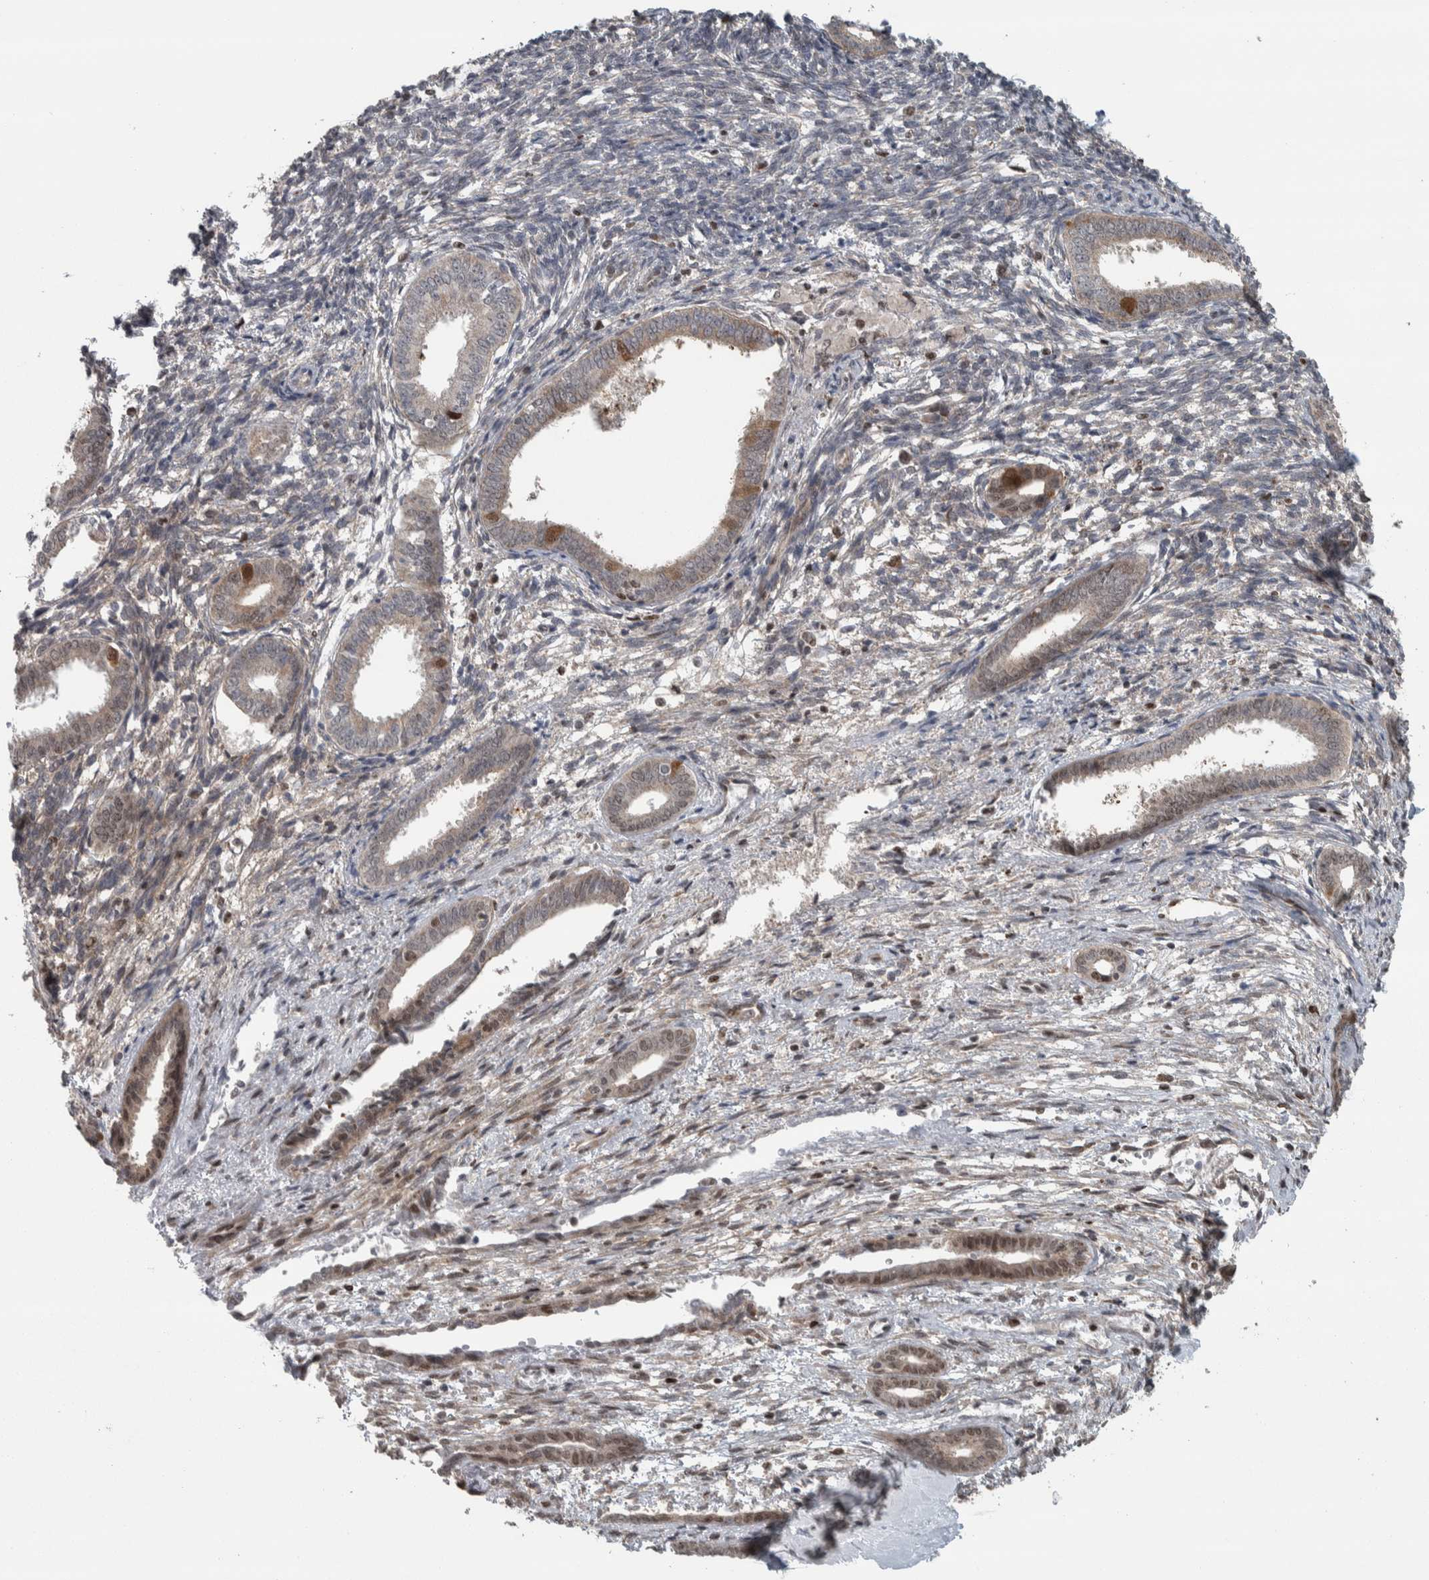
{"staining": {"intensity": "negative", "quantity": "none", "location": "none"}, "tissue": "endometrium", "cell_type": "Cells in endometrial stroma", "image_type": "normal", "snomed": [{"axis": "morphology", "description": "Normal tissue, NOS"}, {"axis": "topography", "description": "Endometrium"}], "caption": "A micrograph of endometrium stained for a protein shows no brown staining in cells in endometrial stroma.", "gene": "CWC27", "patient": {"sex": "female", "age": 56}}